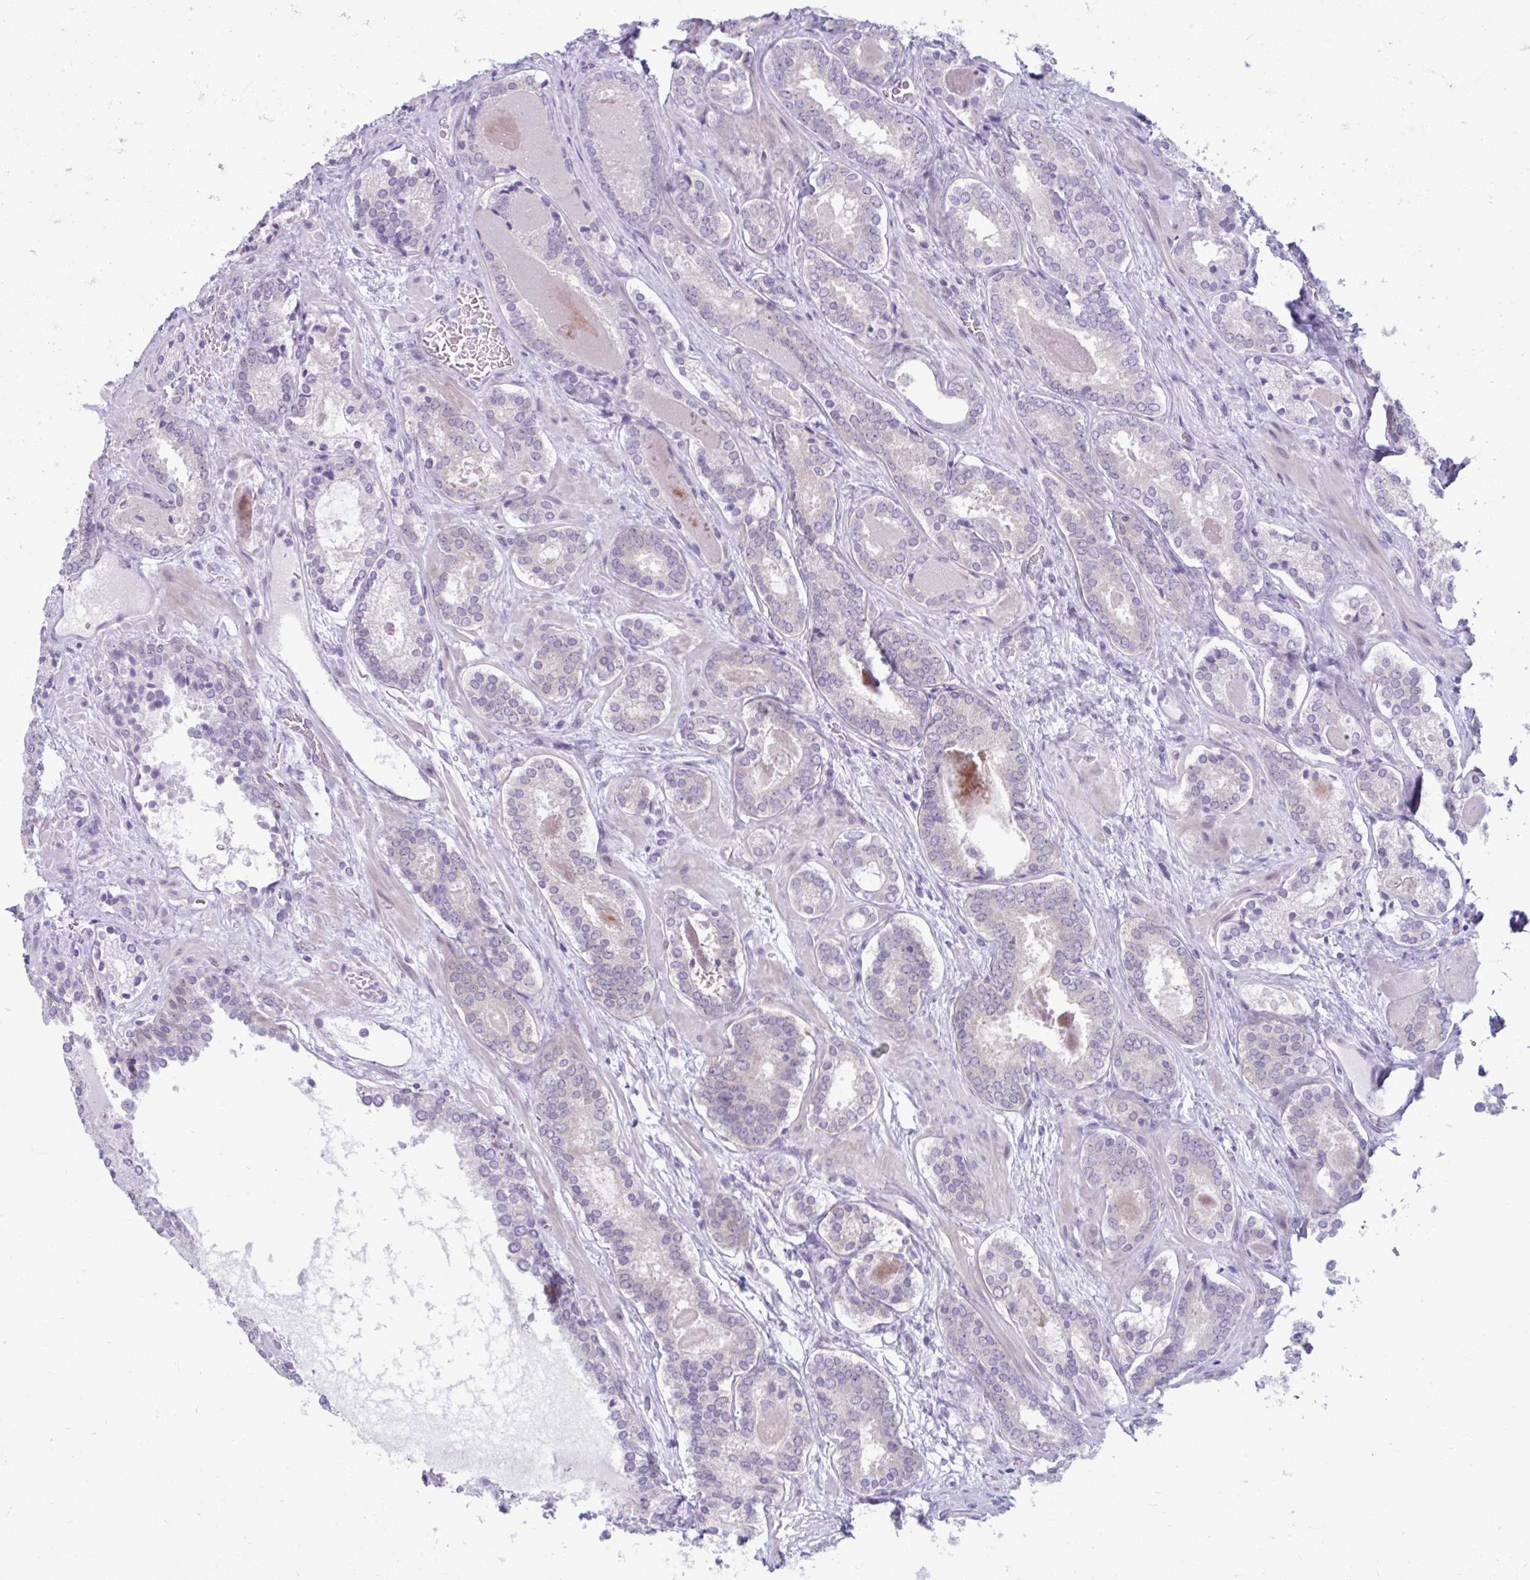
{"staining": {"intensity": "weak", "quantity": "25%-75%", "location": "cytoplasmic/membranous"}, "tissue": "prostate cancer", "cell_type": "Tumor cells", "image_type": "cancer", "snomed": [{"axis": "morphology", "description": "Adenocarcinoma, Low grade"}, {"axis": "topography", "description": "Prostate"}], "caption": "High-power microscopy captured an IHC micrograph of prostate cancer (adenocarcinoma (low-grade)), revealing weak cytoplasmic/membranous positivity in approximately 25%-75% of tumor cells. (DAB (3,3'-diaminobenzidine) IHC, brown staining for protein, blue staining for nuclei).", "gene": "FAM153A", "patient": {"sex": "male", "age": 62}}